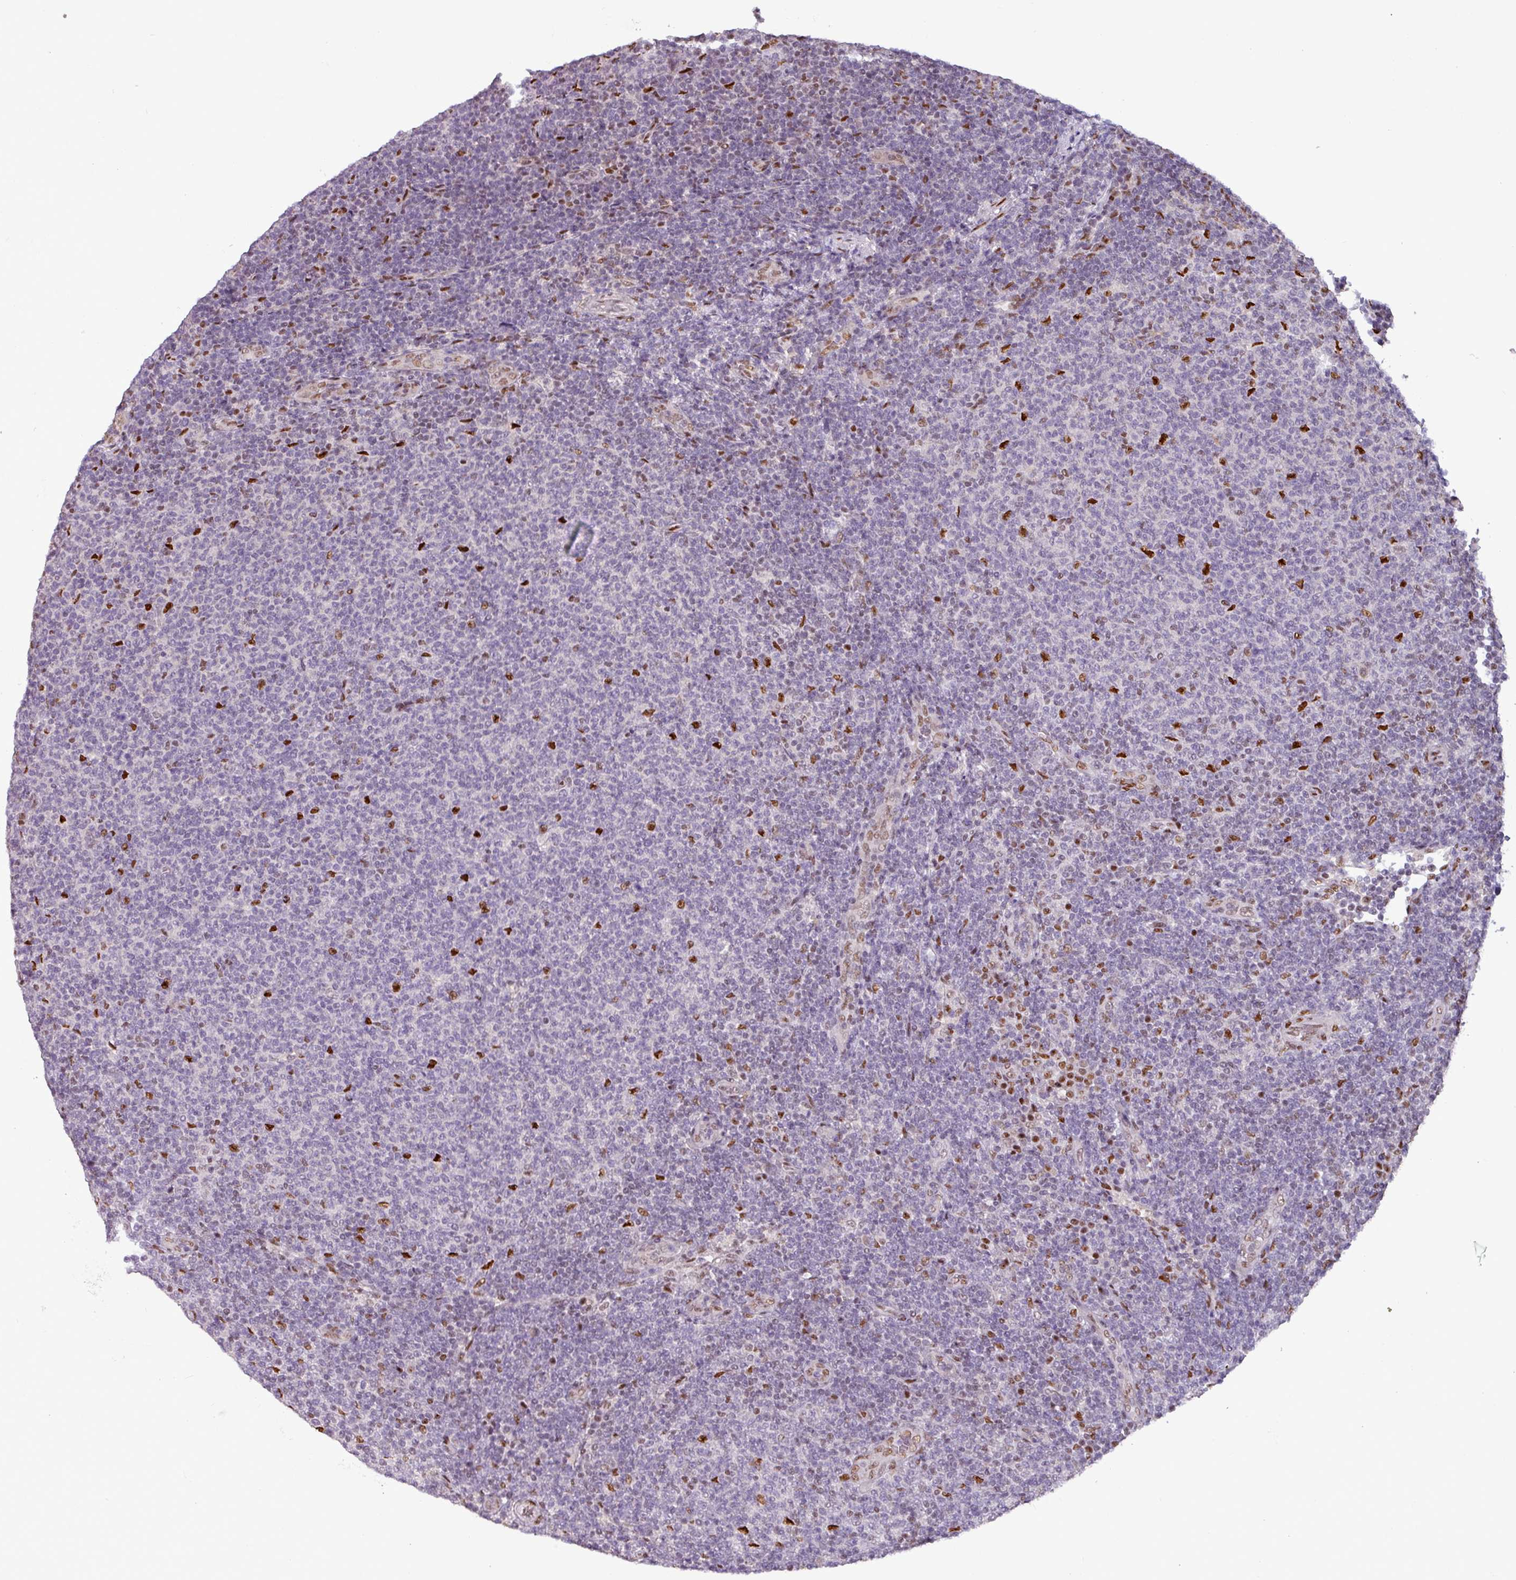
{"staining": {"intensity": "strong", "quantity": "<25%", "location": "nuclear"}, "tissue": "lymphoma", "cell_type": "Tumor cells", "image_type": "cancer", "snomed": [{"axis": "morphology", "description": "Malignant lymphoma, non-Hodgkin's type, Low grade"}, {"axis": "topography", "description": "Lymph node"}], "caption": "This histopathology image demonstrates lymphoma stained with immunohistochemistry (IHC) to label a protein in brown. The nuclear of tumor cells show strong positivity for the protein. Nuclei are counter-stained blue.", "gene": "IRF2BPL", "patient": {"sex": "male", "age": 66}}